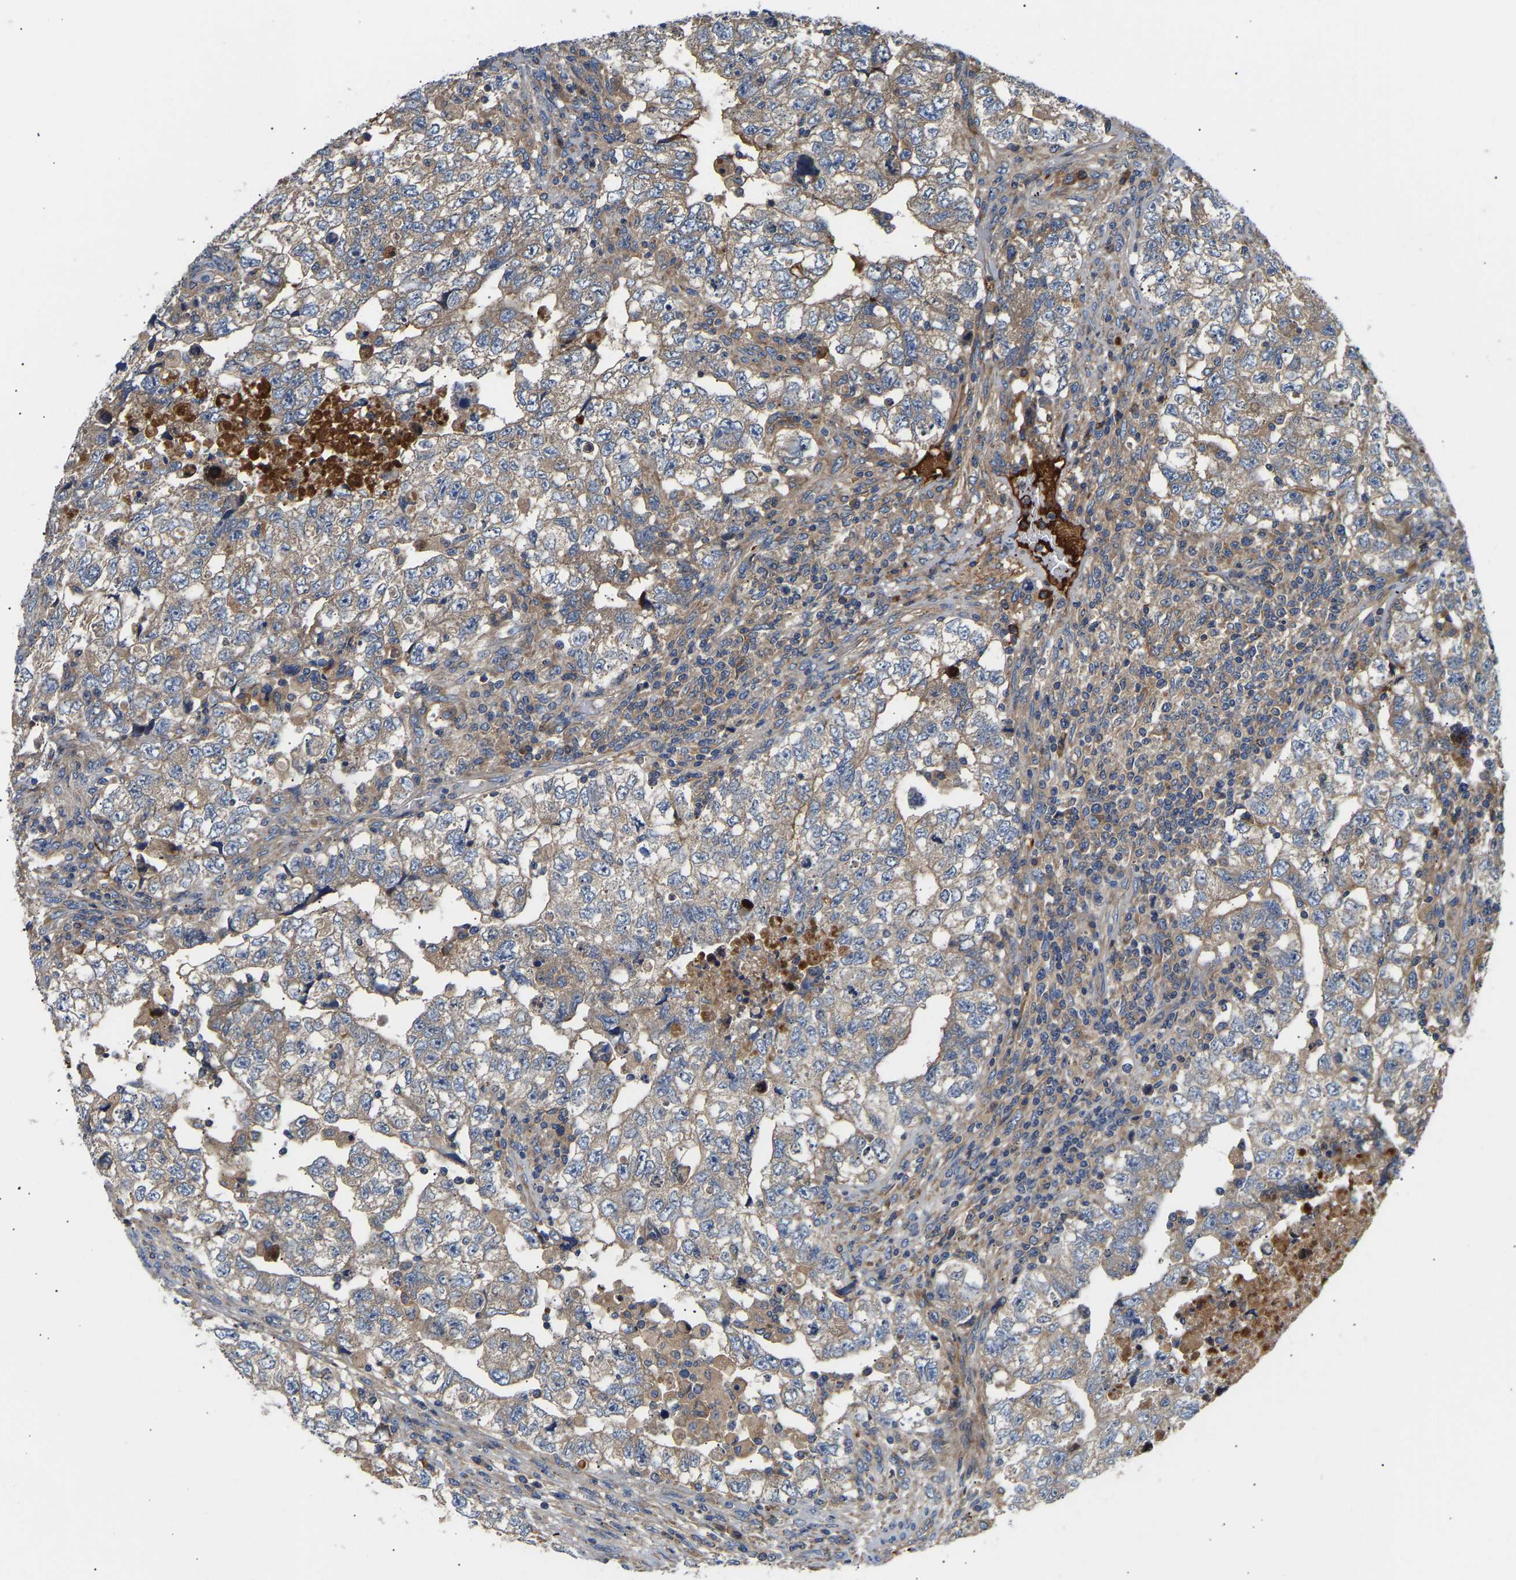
{"staining": {"intensity": "weak", "quantity": "25%-75%", "location": "cytoplasmic/membranous"}, "tissue": "testis cancer", "cell_type": "Tumor cells", "image_type": "cancer", "snomed": [{"axis": "morphology", "description": "Carcinoma, Embryonal, NOS"}, {"axis": "topography", "description": "Testis"}], "caption": "The histopathology image reveals staining of testis cancer (embryonal carcinoma), revealing weak cytoplasmic/membranous protein positivity (brown color) within tumor cells.", "gene": "AIMP2", "patient": {"sex": "male", "age": 36}}